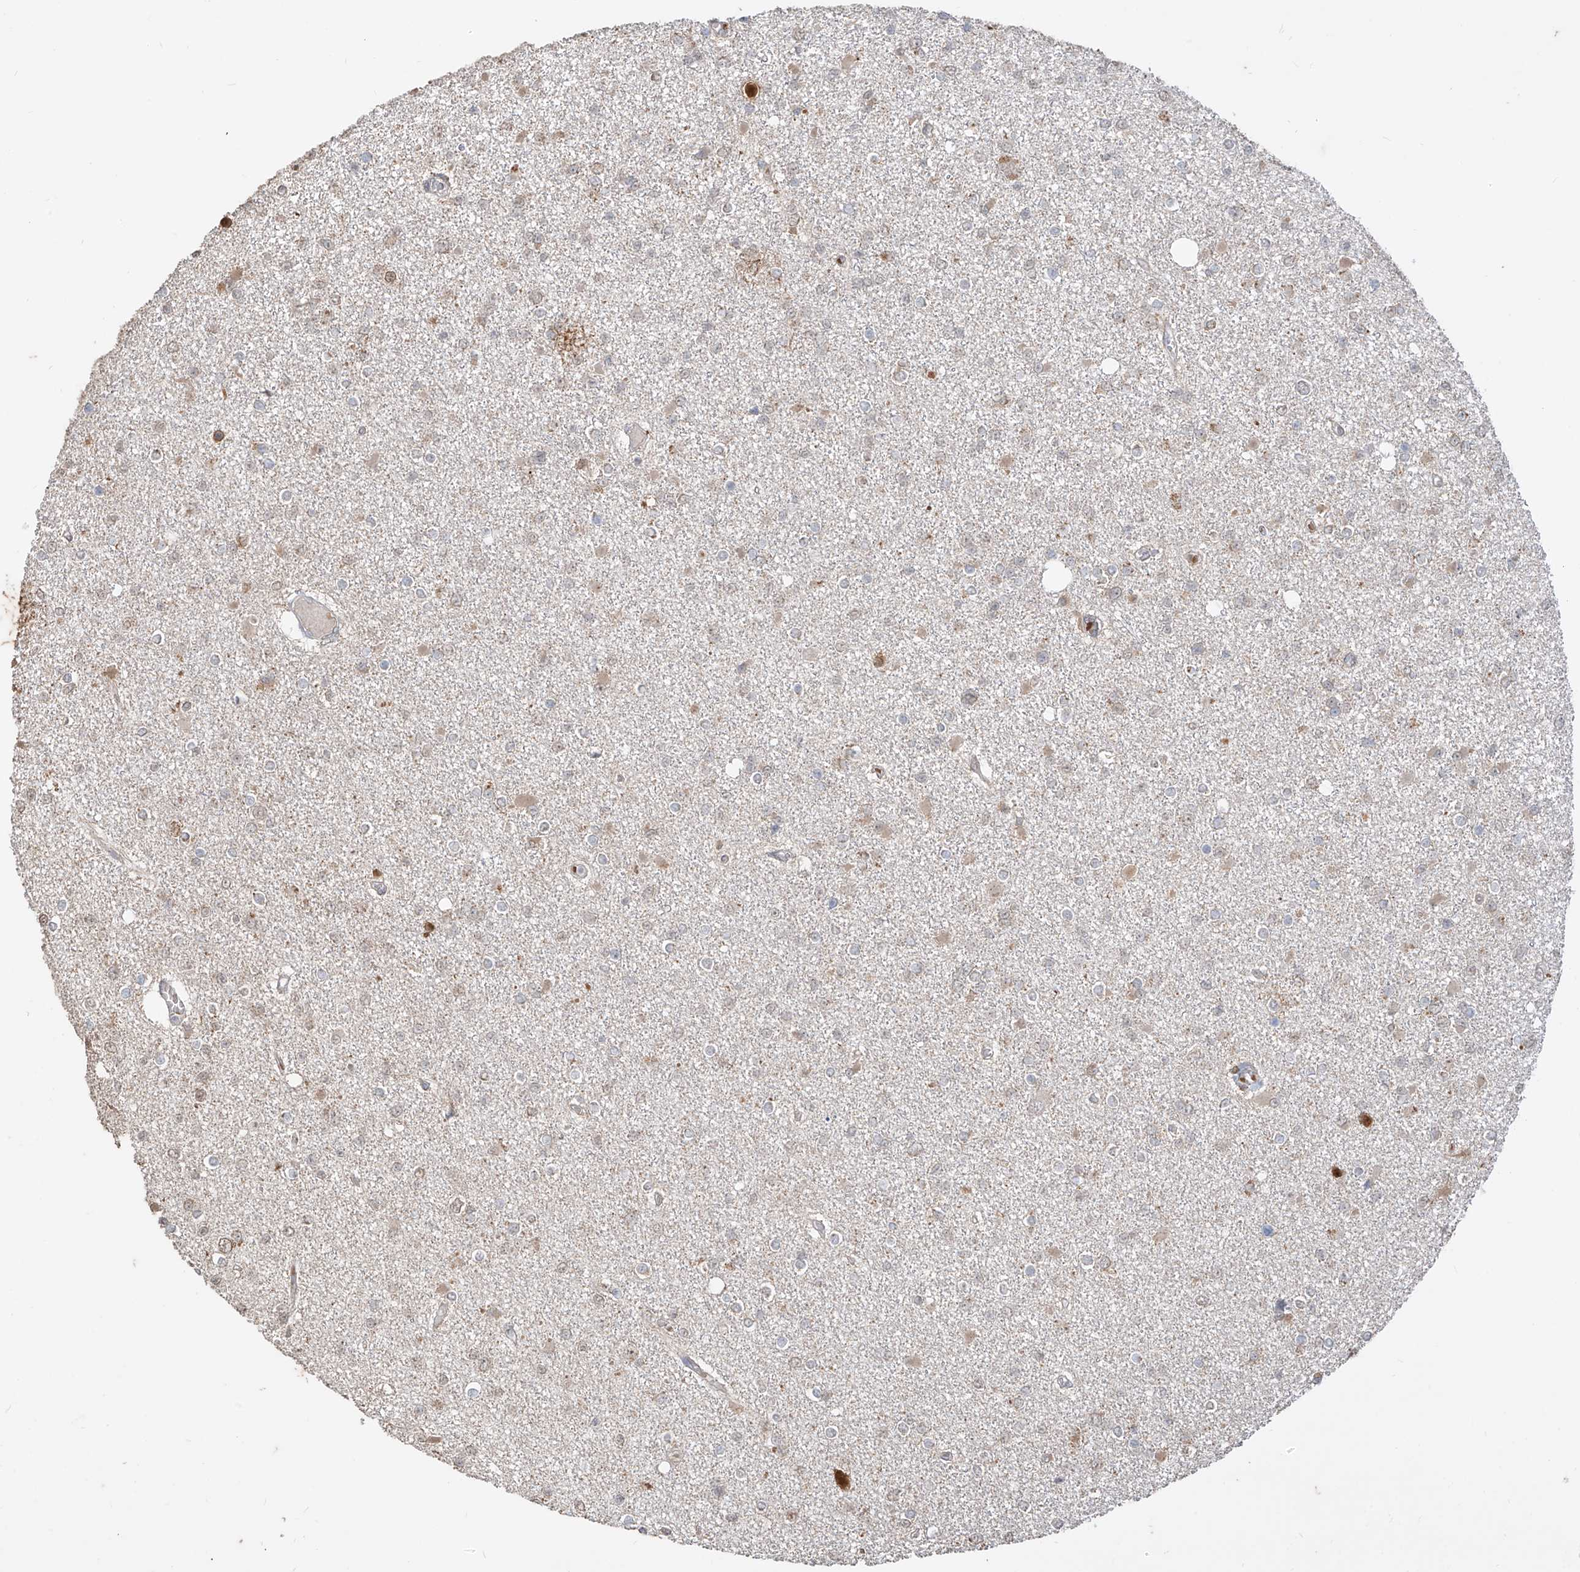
{"staining": {"intensity": "weak", "quantity": "<25%", "location": "cytoplasmic/membranous"}, "tissue": "glioma", "cell_type": "Tumor cells", "image_type": "cancer", "snomed": [{"axis": "morphology", "description": "Glioma, malignant, Low grade"}, {"axis": "topography", "description": "Brain"}], "caption": "There is no significant expression in tumor cells of glioma.", "gene": "MTUS2", "patient": {"sex": "female", "age": 22}}